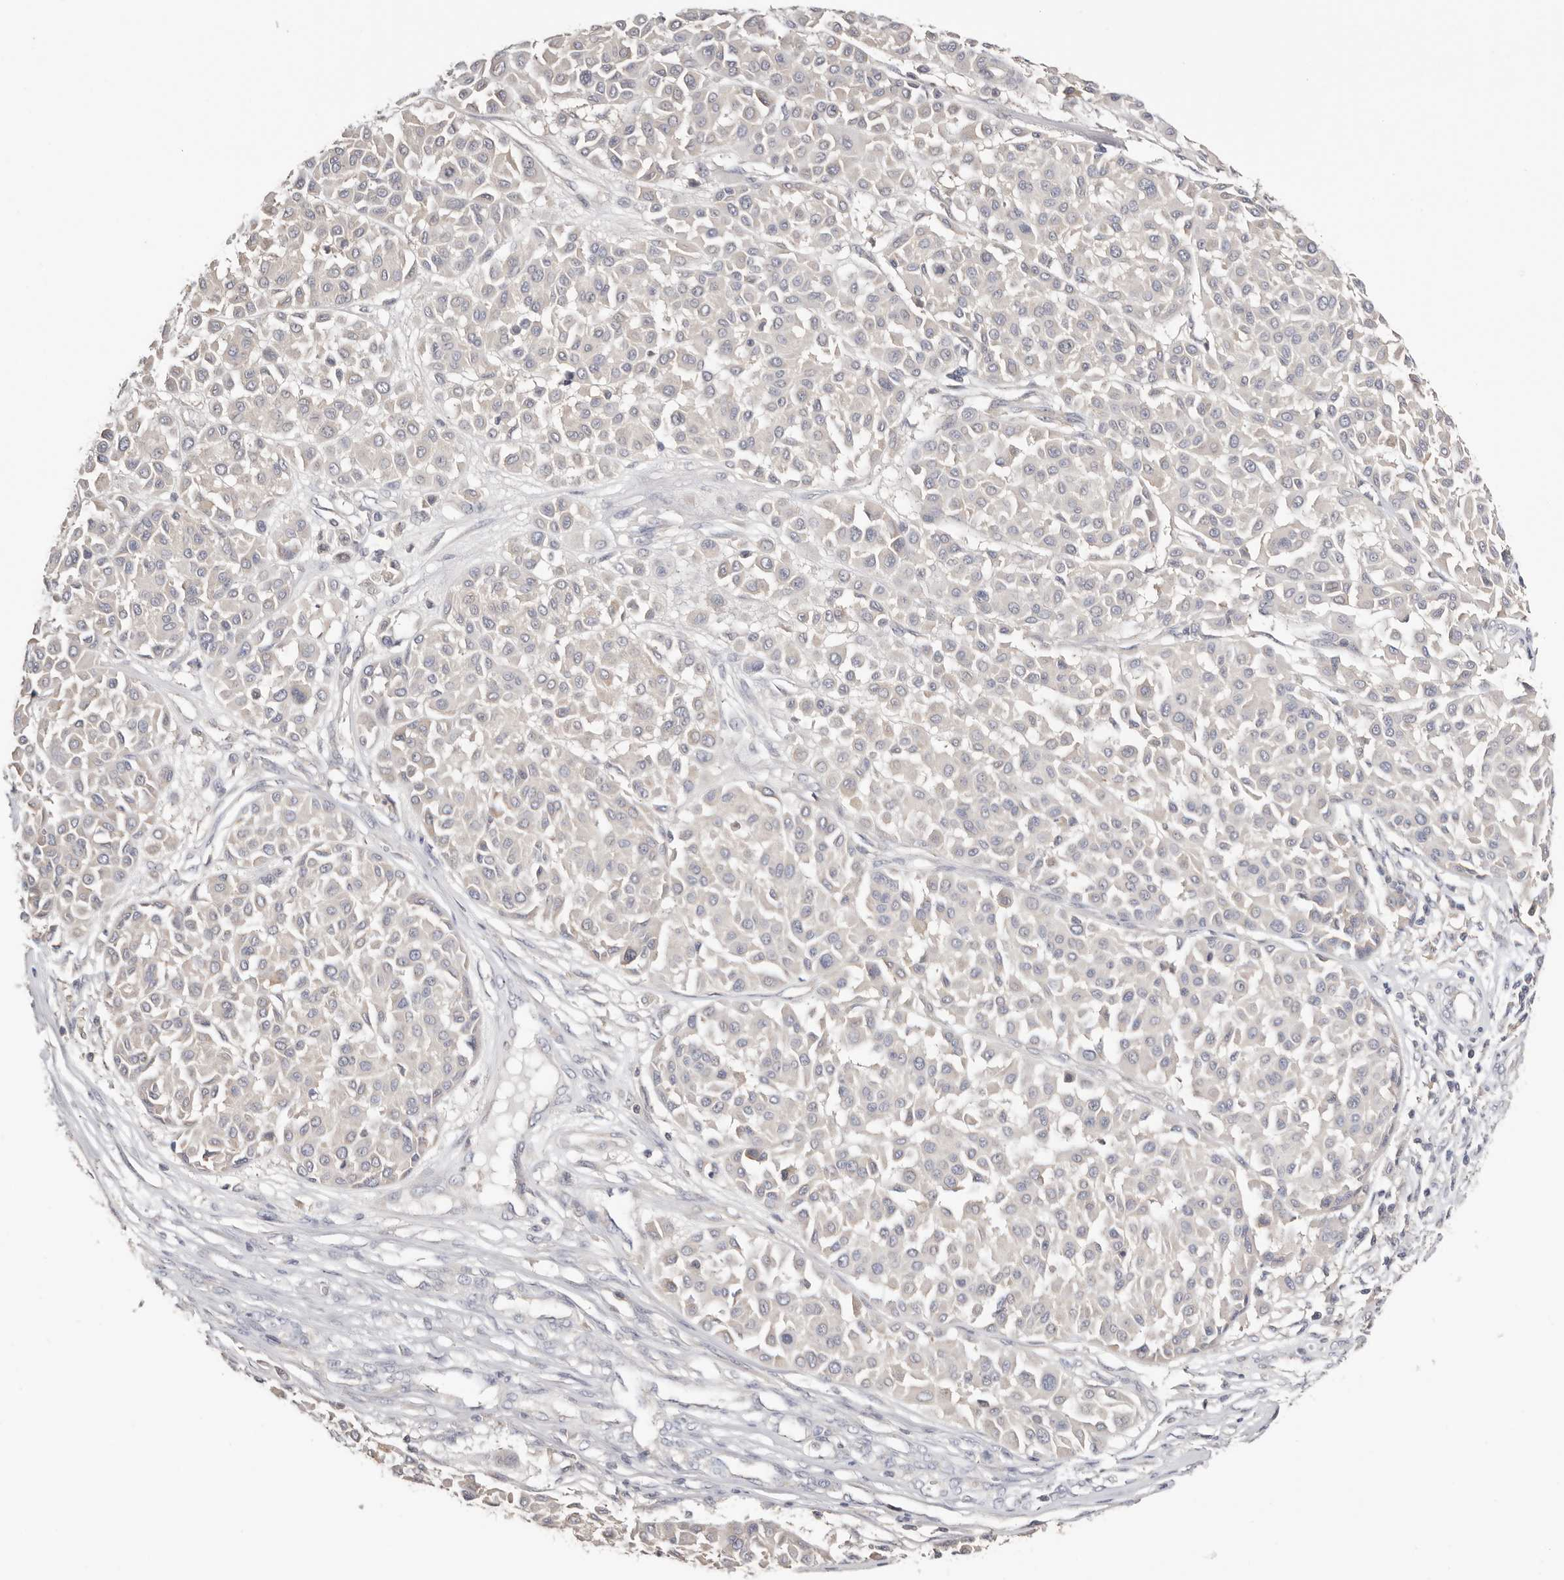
{"staining": {"intensity": "negative", "quantity": "none", "location": "none"}, "tissue": "melanoma", "cell_type": "Tumor cells", "image_type": "cancer", "snomed": [{"axis": "morphology", "description": "Malignant melanoma, Metastatic site"}, {"axis": "topography", "description": "Soft tissue"}], "caption": "Tumor cells show no significant expression in melanoma. (DAB IHC visualized using brightfield microscopy, high magnification).", "gene": "S100A14", "patient": {"sex": "male", "age": 41}}